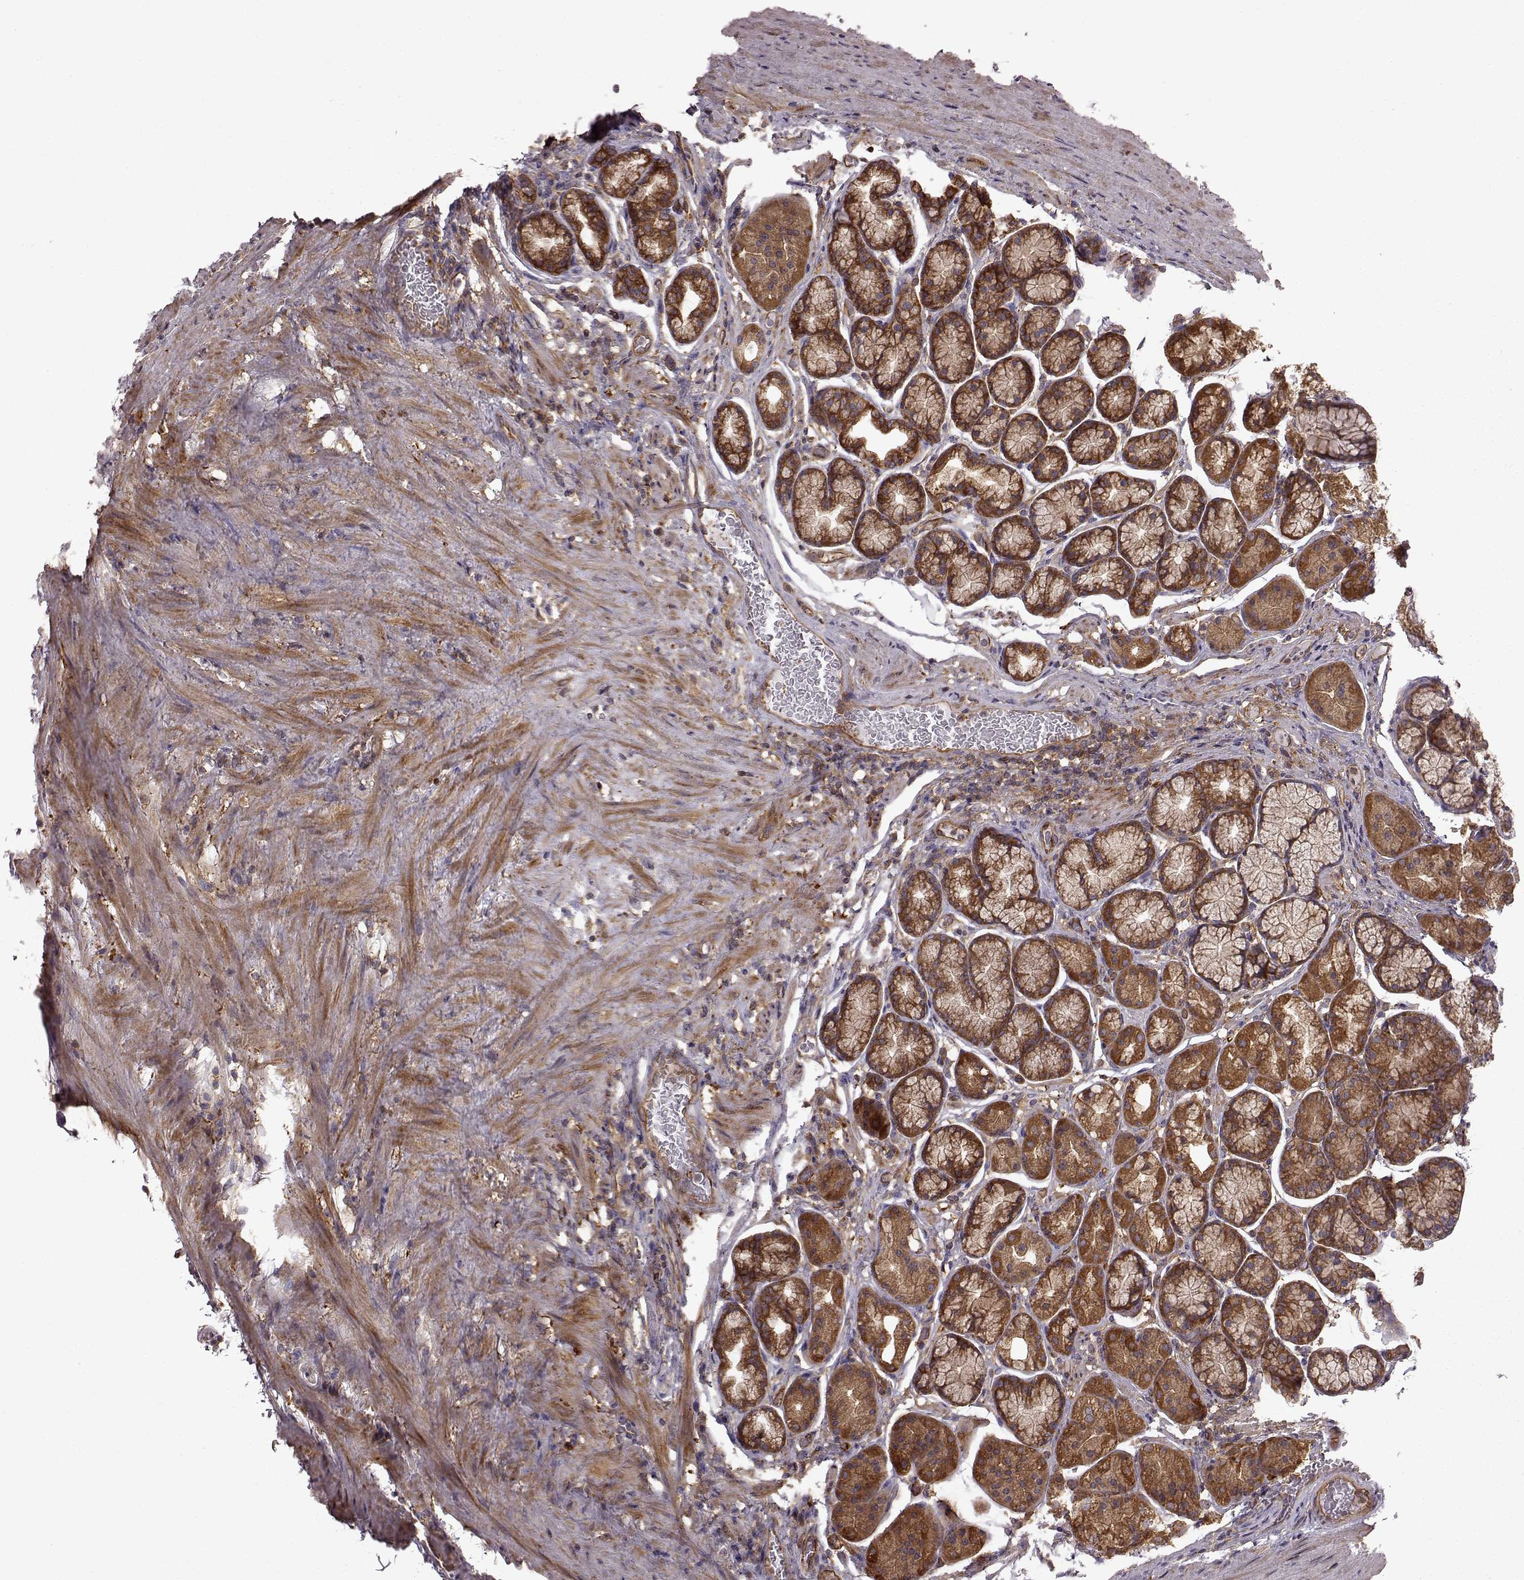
{"staining": {"intensity": "moderate", "quantity": ">75%", "location": "cytoplasmic/membranous"}, "tissue": "stomach", "cell_type": "Glandular cells", "image_type": "normal", "snomed": [{"axis": "morphology", "description": "Normal tissue, NOS"}, {"axis": "morphology", "description": "Adenocarcinoma, NOS"}, {"axis": "morphology", "description": "Adenocarcinoma, High grade"}, {"axis": "topography", "description": "Stomach, upper"}, {"axis": "topography", "description": "Stomach"}], "caption": "The image demonstrates immunohistochemical staining of benign stomach. There is moderate cytoplasmic/membranous positivity is appreciated in about >75% of glandular cells.", "gene": "RABGAP1", "patient": {"sex": "female", "age": 65}}